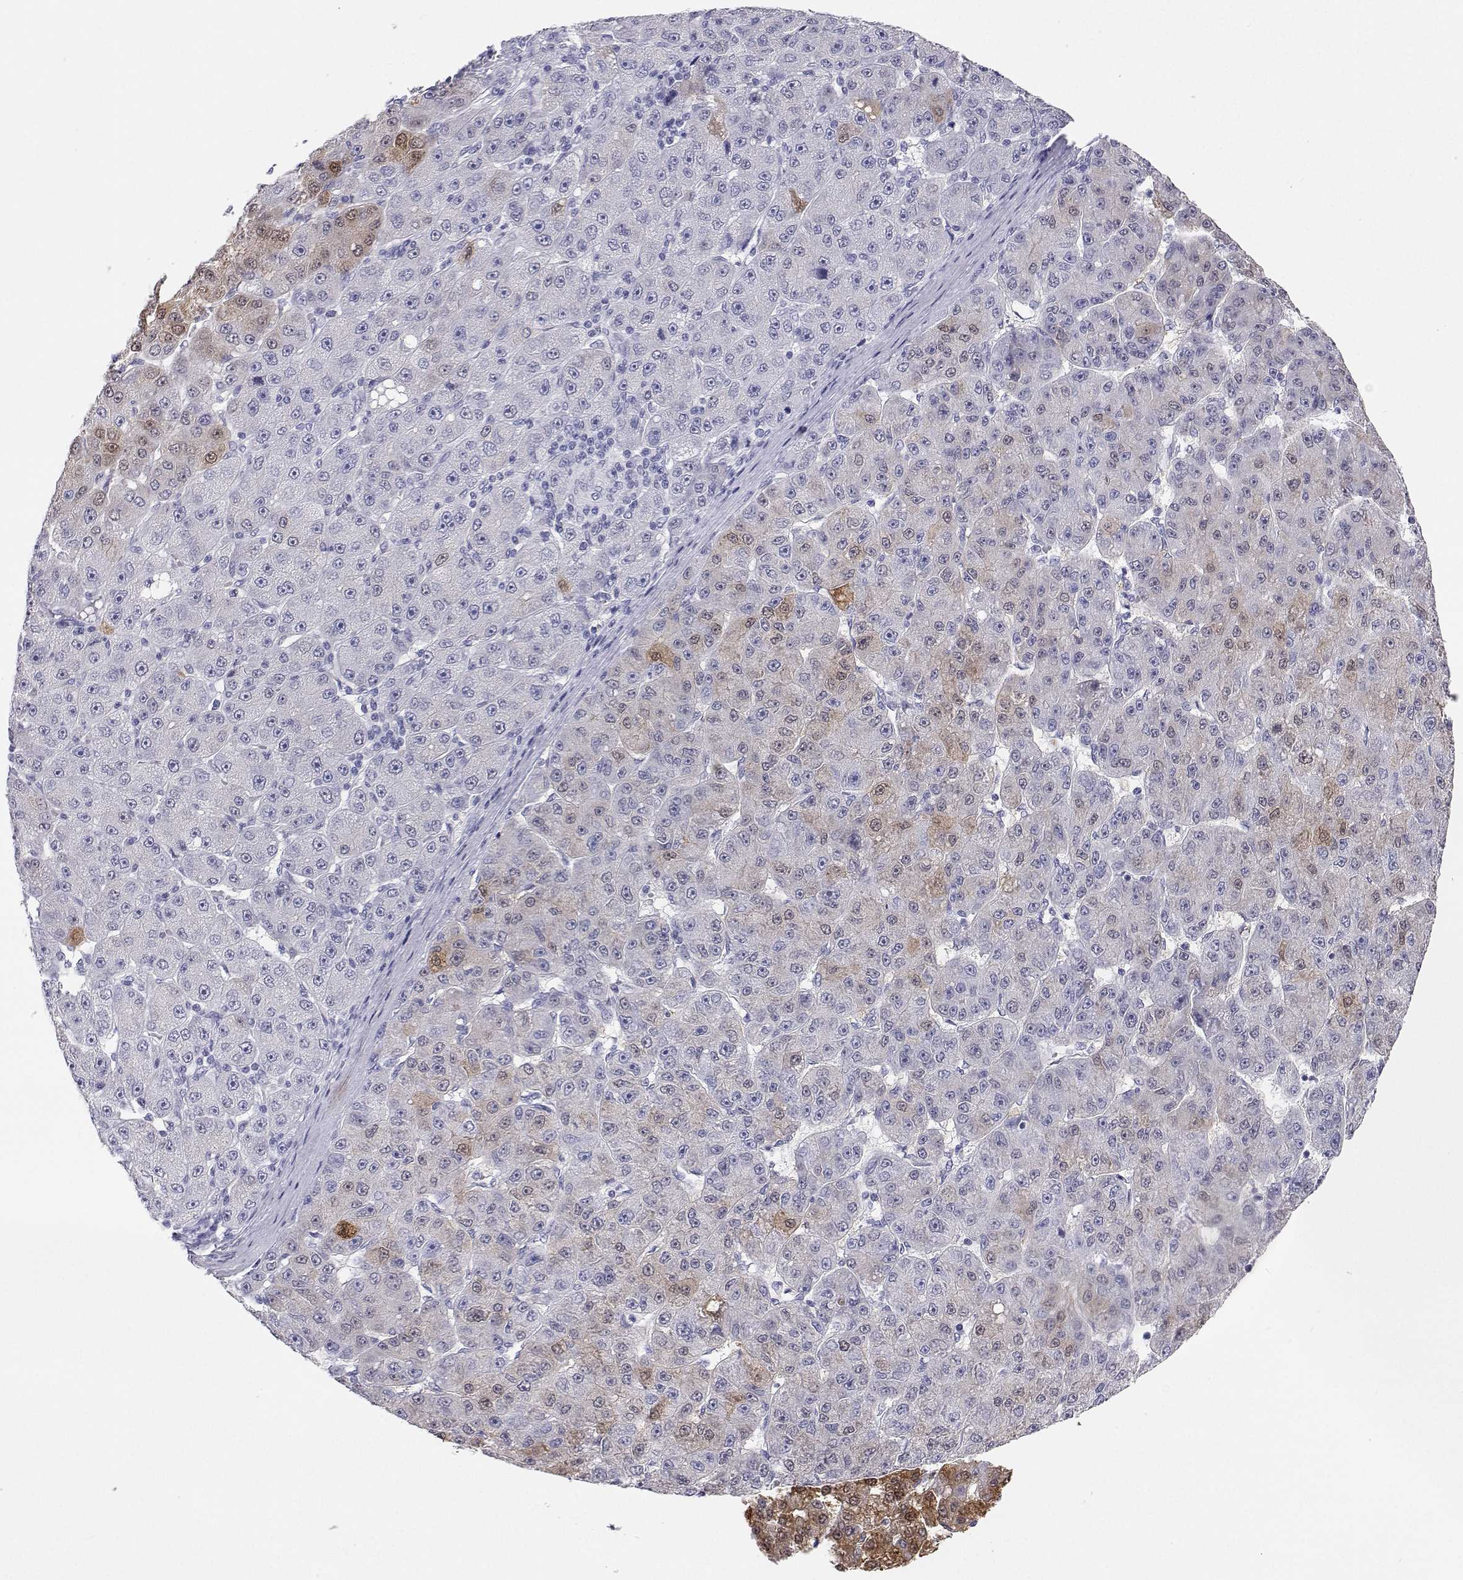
{"staining": {"intensity": "weak", "quantity": "<25%", "location": "cytoplasmic/membranous,nuclear"}, "tissue": "liver cancer", "cell_type": "Tumor cells", "image_type": "cancer", "snomed": [{"axis": "morphology", "description": "Carcinoma, Hepatocellular, NOS"}, {"axis": "topography", "description": "Liver"}], "caption": "High power microscopy histopathology image of an immunohistochemistry (IHC) image of liver hepatocellular carcinoma, revealing no significant staining in tumor cells.", "gene": "BHMT", "patient": {"sex": "male", "age": 67}}